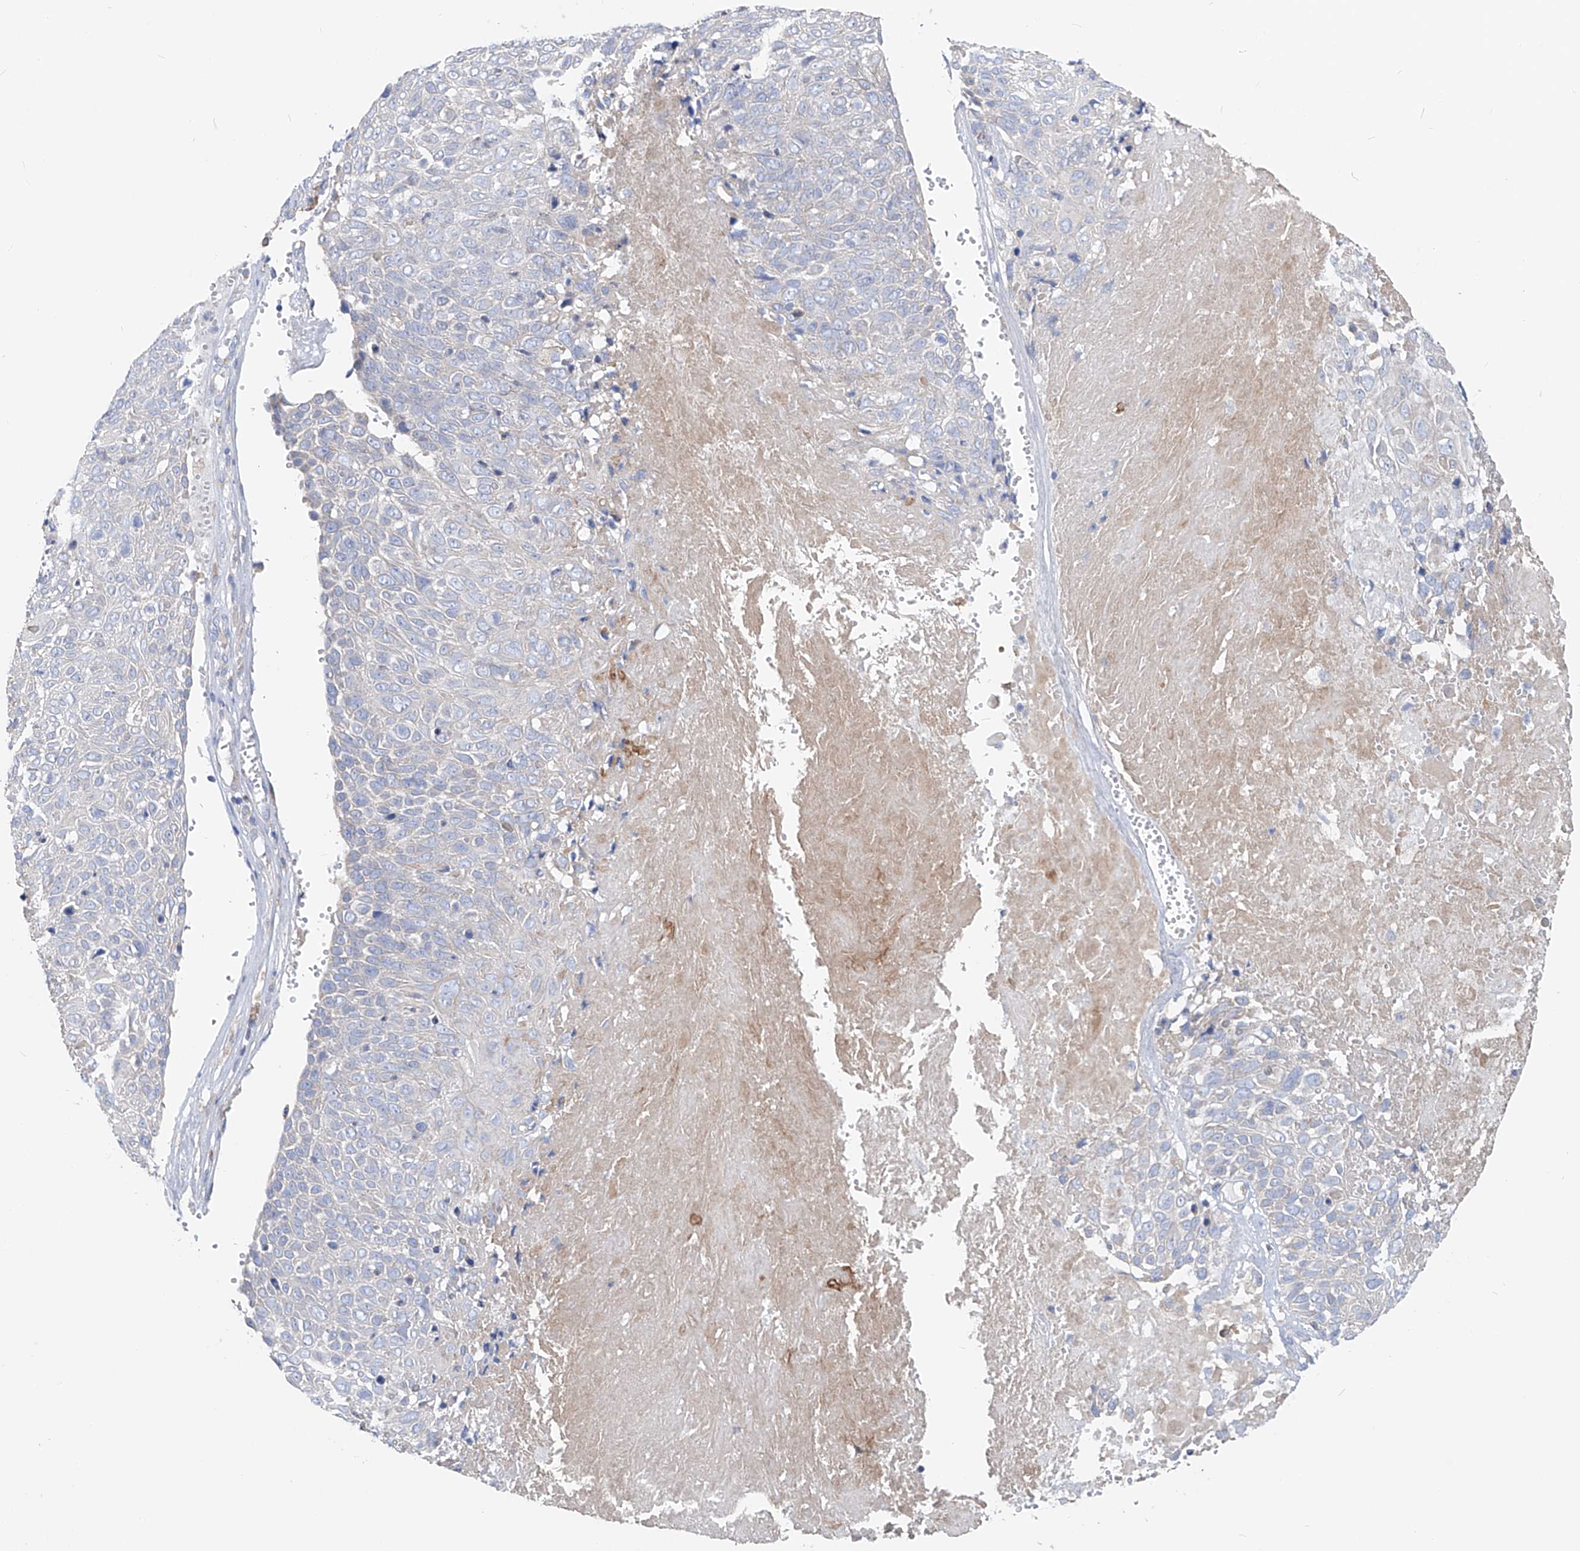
{"staining": {"intensity": "negative", "quantity": "none", "location": "none"}, "tissue": "cervical cancer", "cell_type": "Tumor cells", "image_type": "cancer", "snomed": [{"axis": "morphology", "description": "Squamous cell carcinoma, NOS"}, {"axis": "topography", "description": "Cervix"}], "caption": "High power microscopy histopathology image of an IHC photomicrograph of cervical cancer, revealing no significant positivity in tumor cells.", "gene": "UFL1", "patient": {"sex": "female", "age": 74}}